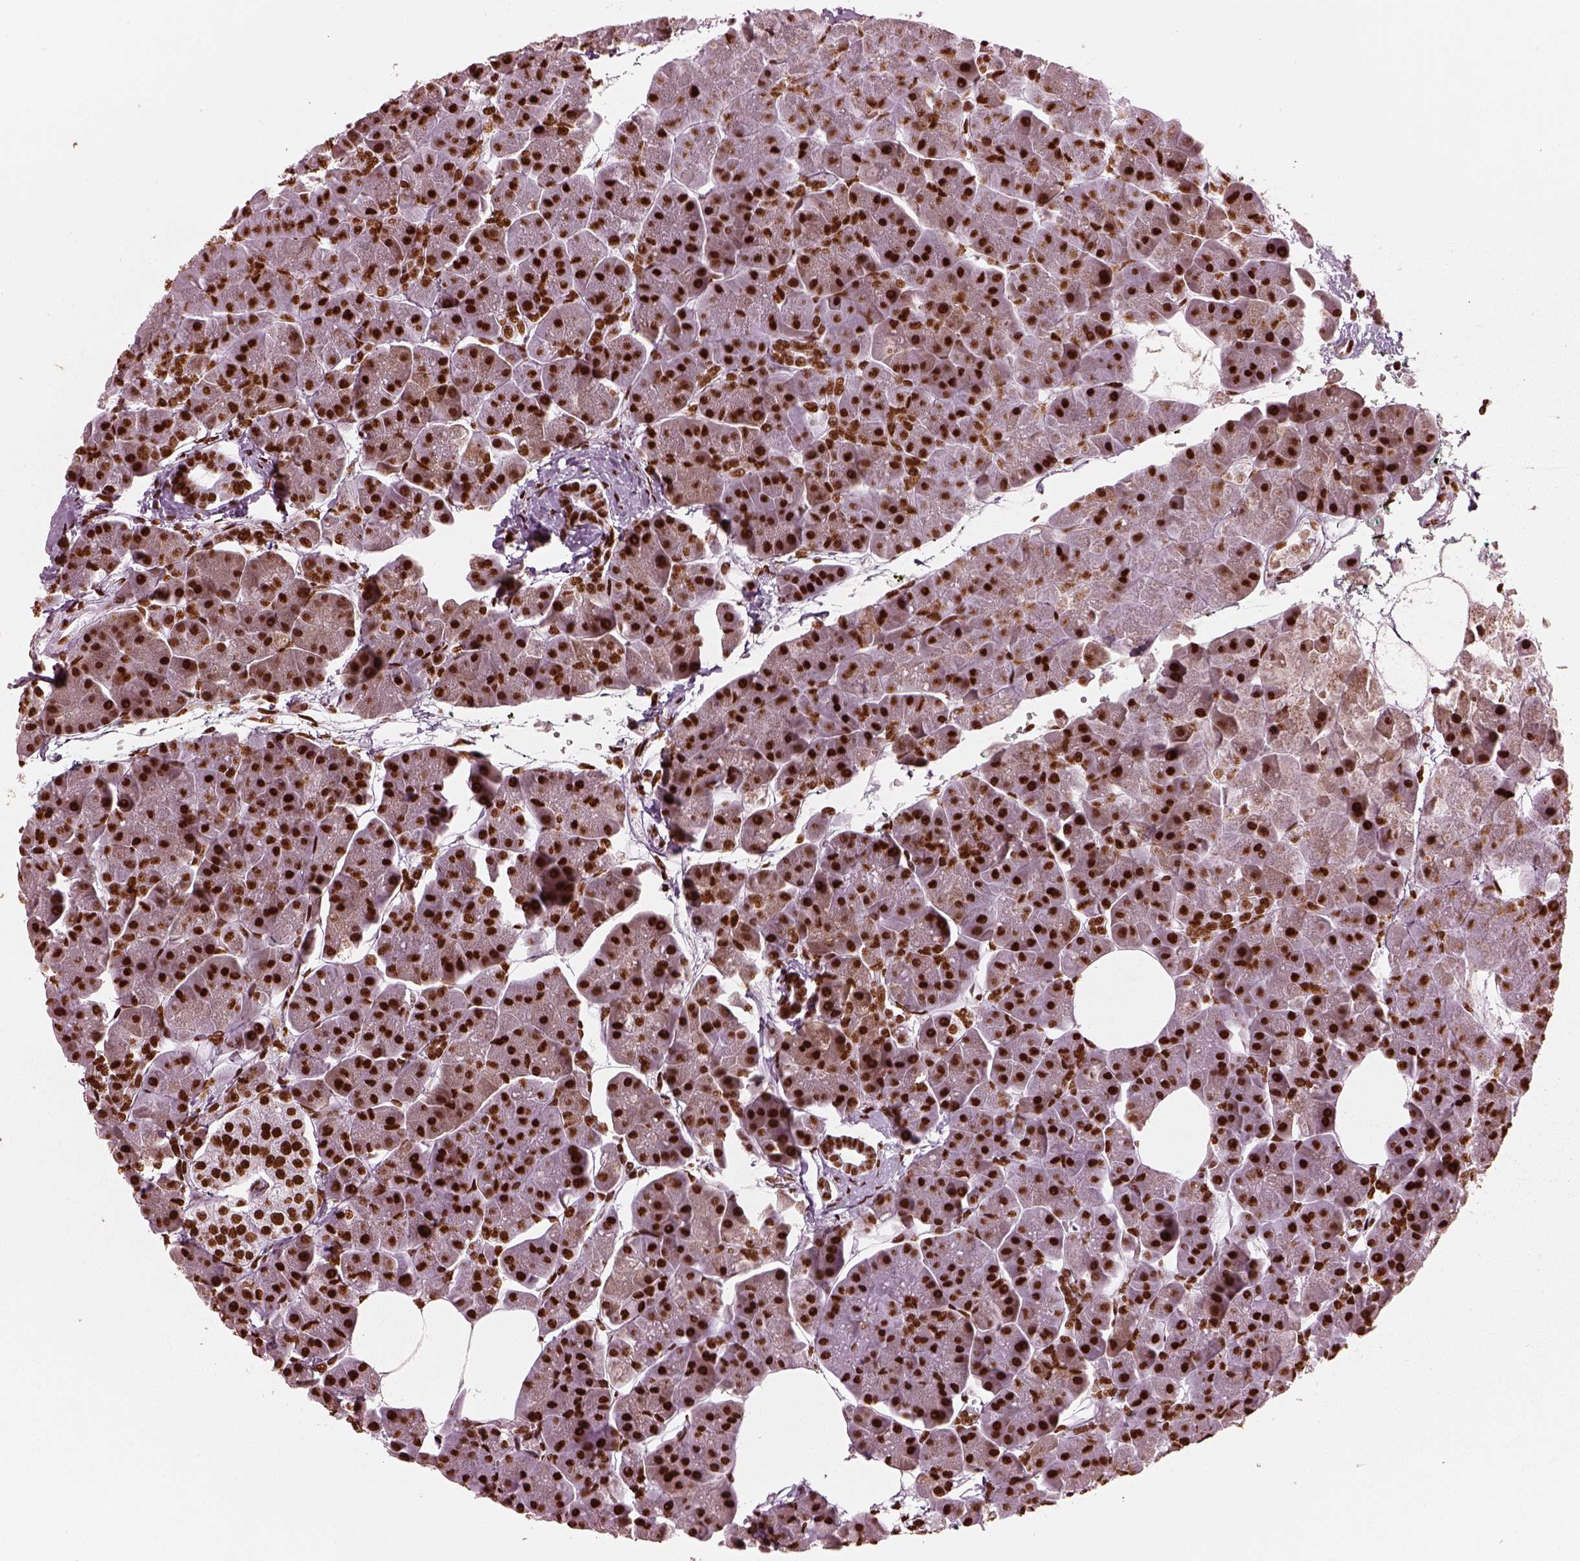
{"staining": {"intensity": "strong", "quantity": ">75%", "location": "nuclear"}, "tissue": "pancreas", "cell_type": "Exocrine glandular cells", "image_type": "normal", "snomed": [{"axis": "morphology", "description": "Normal tissue, NOS"}, {"axis": "topography", "description": "Adipose tissue"}, {"axis": "topography", "description": "Pancreas"}, {"axis": "topography", "description": "Peripheral nerve tissue"}], "caption": "The photomicrograph reveals staining of normal pancreas, revealing strong nuclear protein positivity (brown color) within exocrine glandular cells. Nuclei are stained in blue.", "gene": "CBFA2T3", "patient": {"sex": "female", "age": 58}}